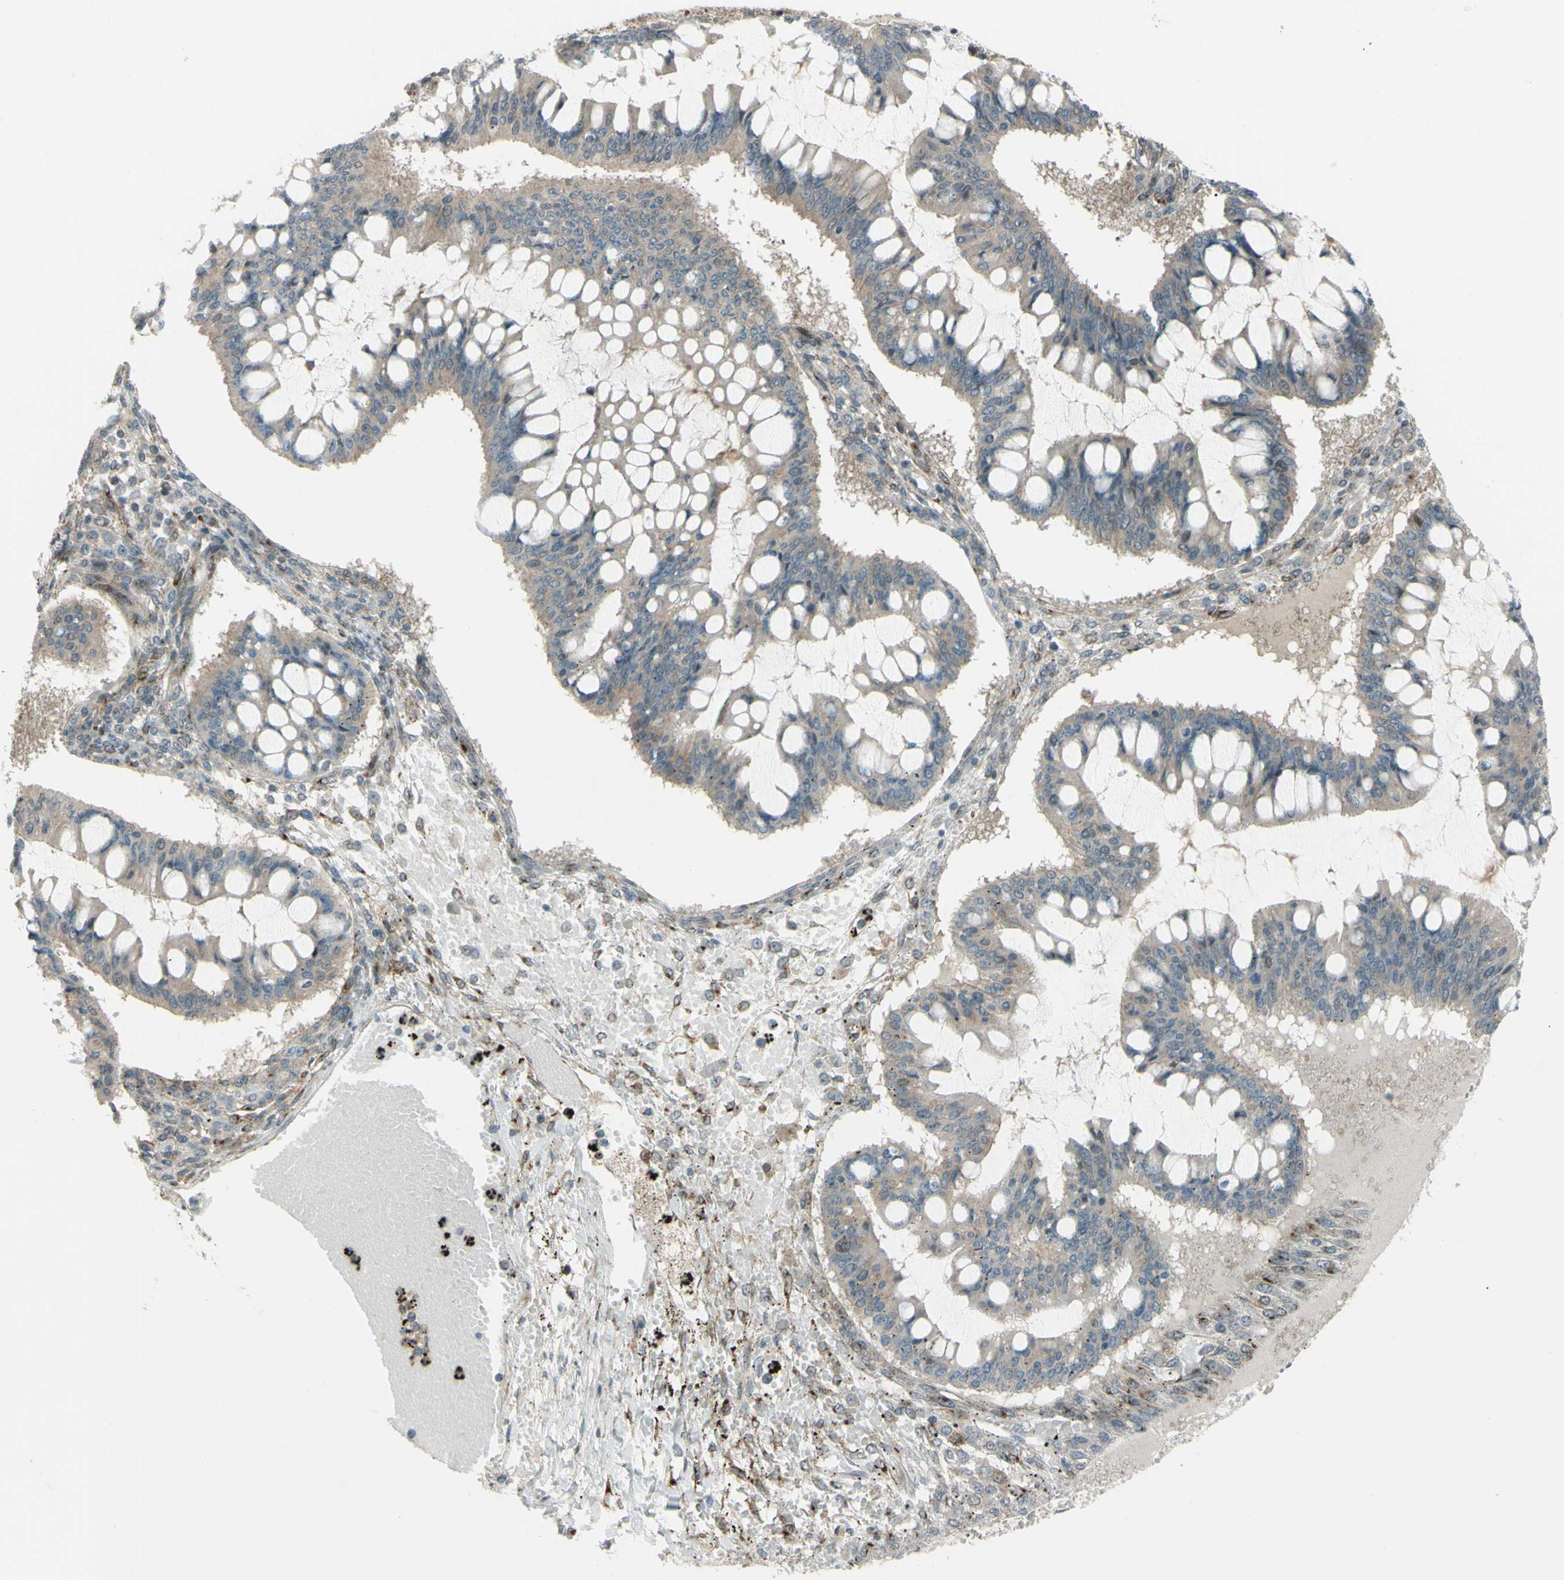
{"staining": {"intensity": "weak", "quantity": "25%-75%", "location": "cytoplasmic/membranous,nuclear"}, "tissue": "ovarian cancer", "cell_type": "Tumor cells", "image_type": "cancer", "snomed": [{"axis": "morphology", "description": "Cystadenocarcinoma, mucinous, NOS"}, {"axis": "topography", "description": "Ovary"}], "caption": "Immunohistochemical staining of ovarian mucinous cystadenocarcinoma demonstrates low levels of weak cytoplasmic/membranous and nuclear expression in about 25%-75% of tumor cells. The staining was performed using DAB, with brown indicating positive protein expression. Nuclei are stained blue with hematoxylin.", "gene": "FLII", "patient": {"sex": "female", "age": 73}}